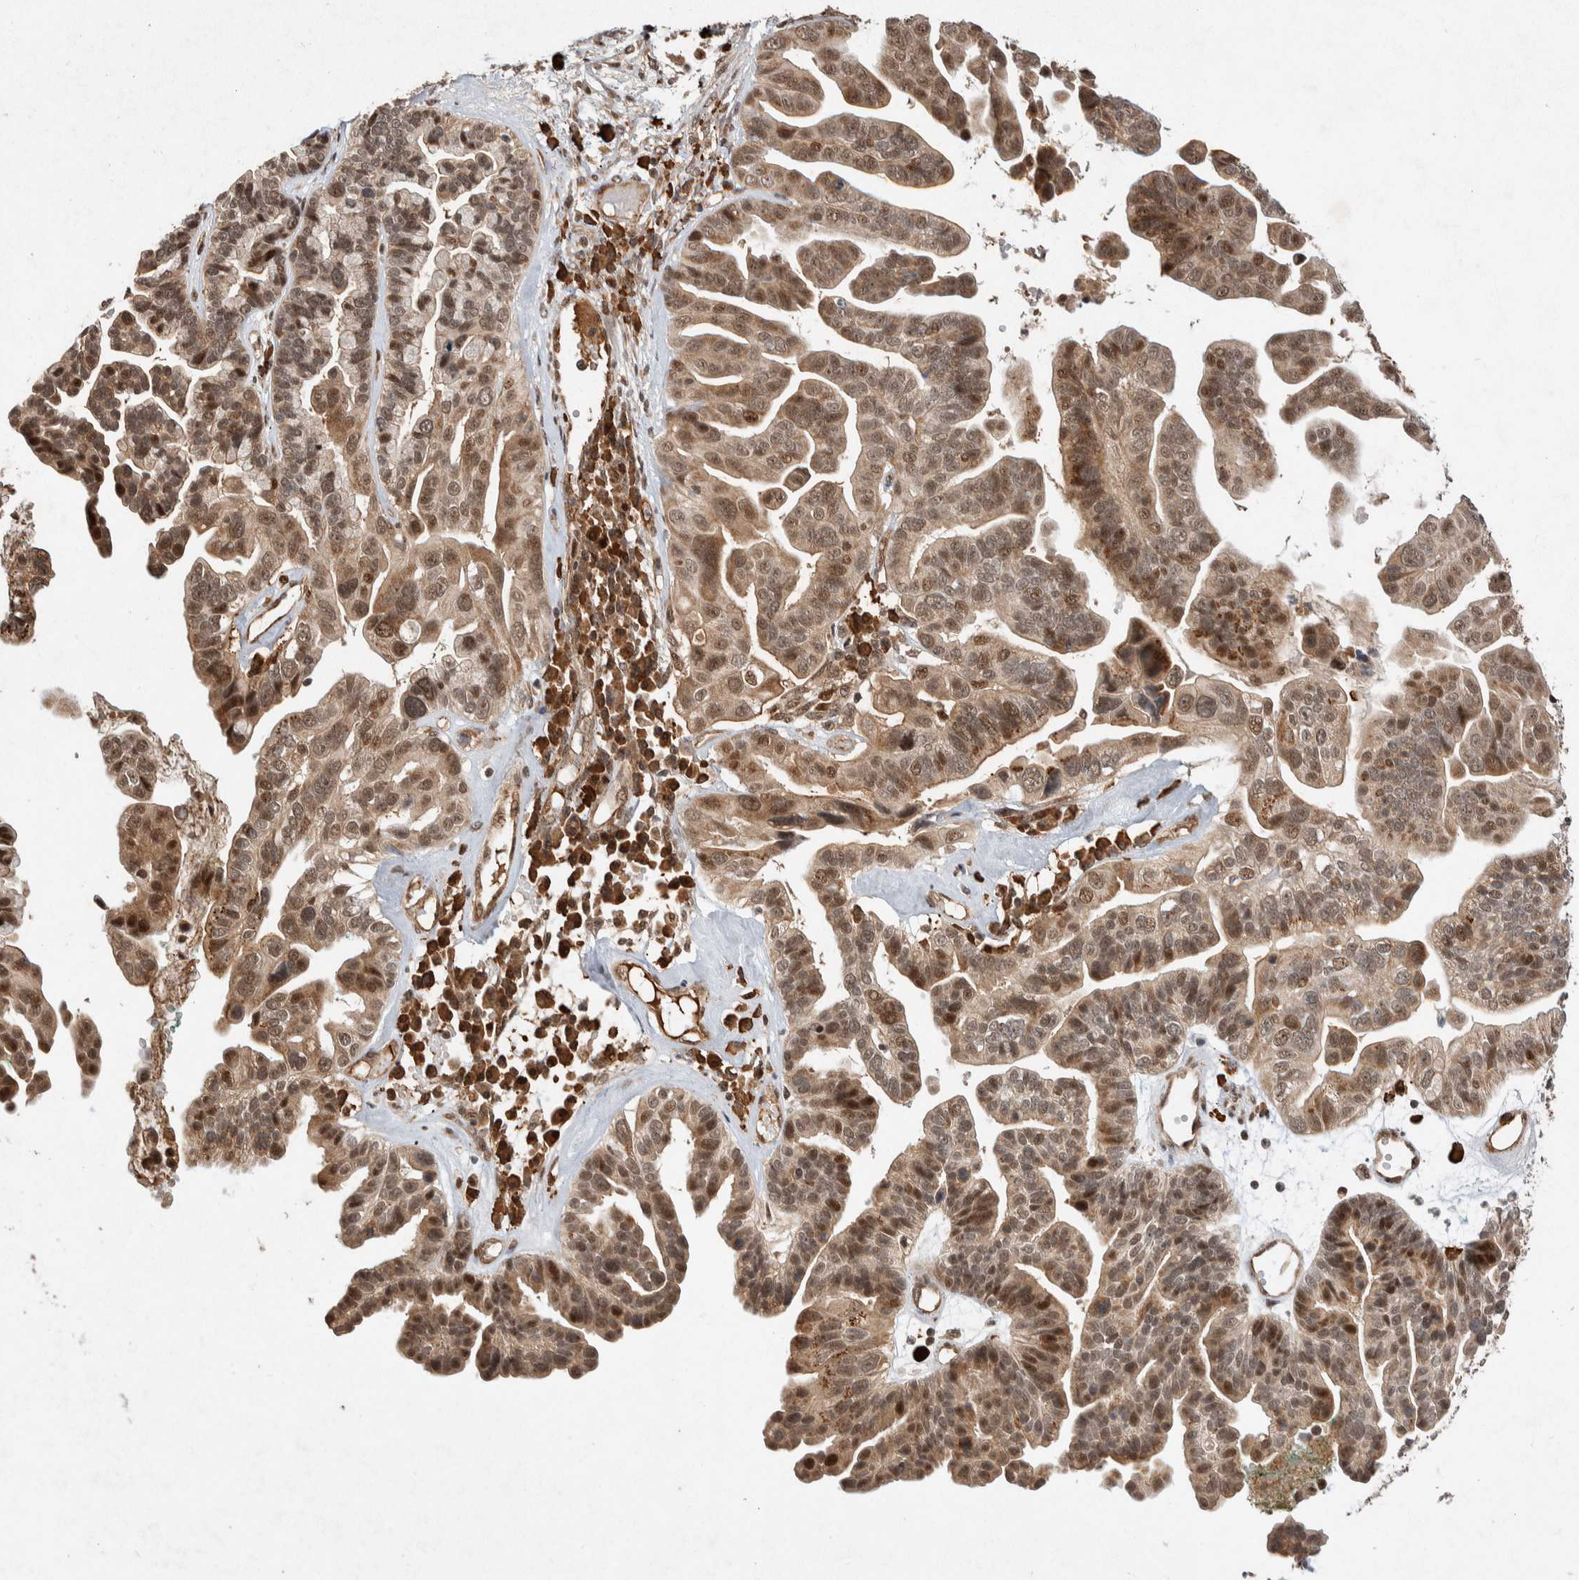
{"staining": {"intensity": "moderate", "quantity": ">75%", "location": "cytoplasmic/membranous,nuclear"}, "tissue": "ovarian cancer", "cell_type": "Tumor cells", "image_type": "cancer", "snomed": [{"axis": "morphology", "description": "Cystadenocarcinoma, serous, NOS"}, {"axis": "topography", "description": "Ovary"}], "caption": "Immunohistochemistry (IHC) staining of serous cystadenocarcinoma (ovarian), which exhibits medium levels of moderate cytoplasmic/membranous and nuclear positivity in approximately >75% of tumor cells indicating moderate cytoplasmic/membranous and nuclear protein staining. The staining was performed using DAB (3,3'-diaminobenzidine) (brown) for protein detection and nuclei were counterstained in hematoxylin (blue).", "gene": "TOR1B", "patient": {"sex": "female", "age": 56}}